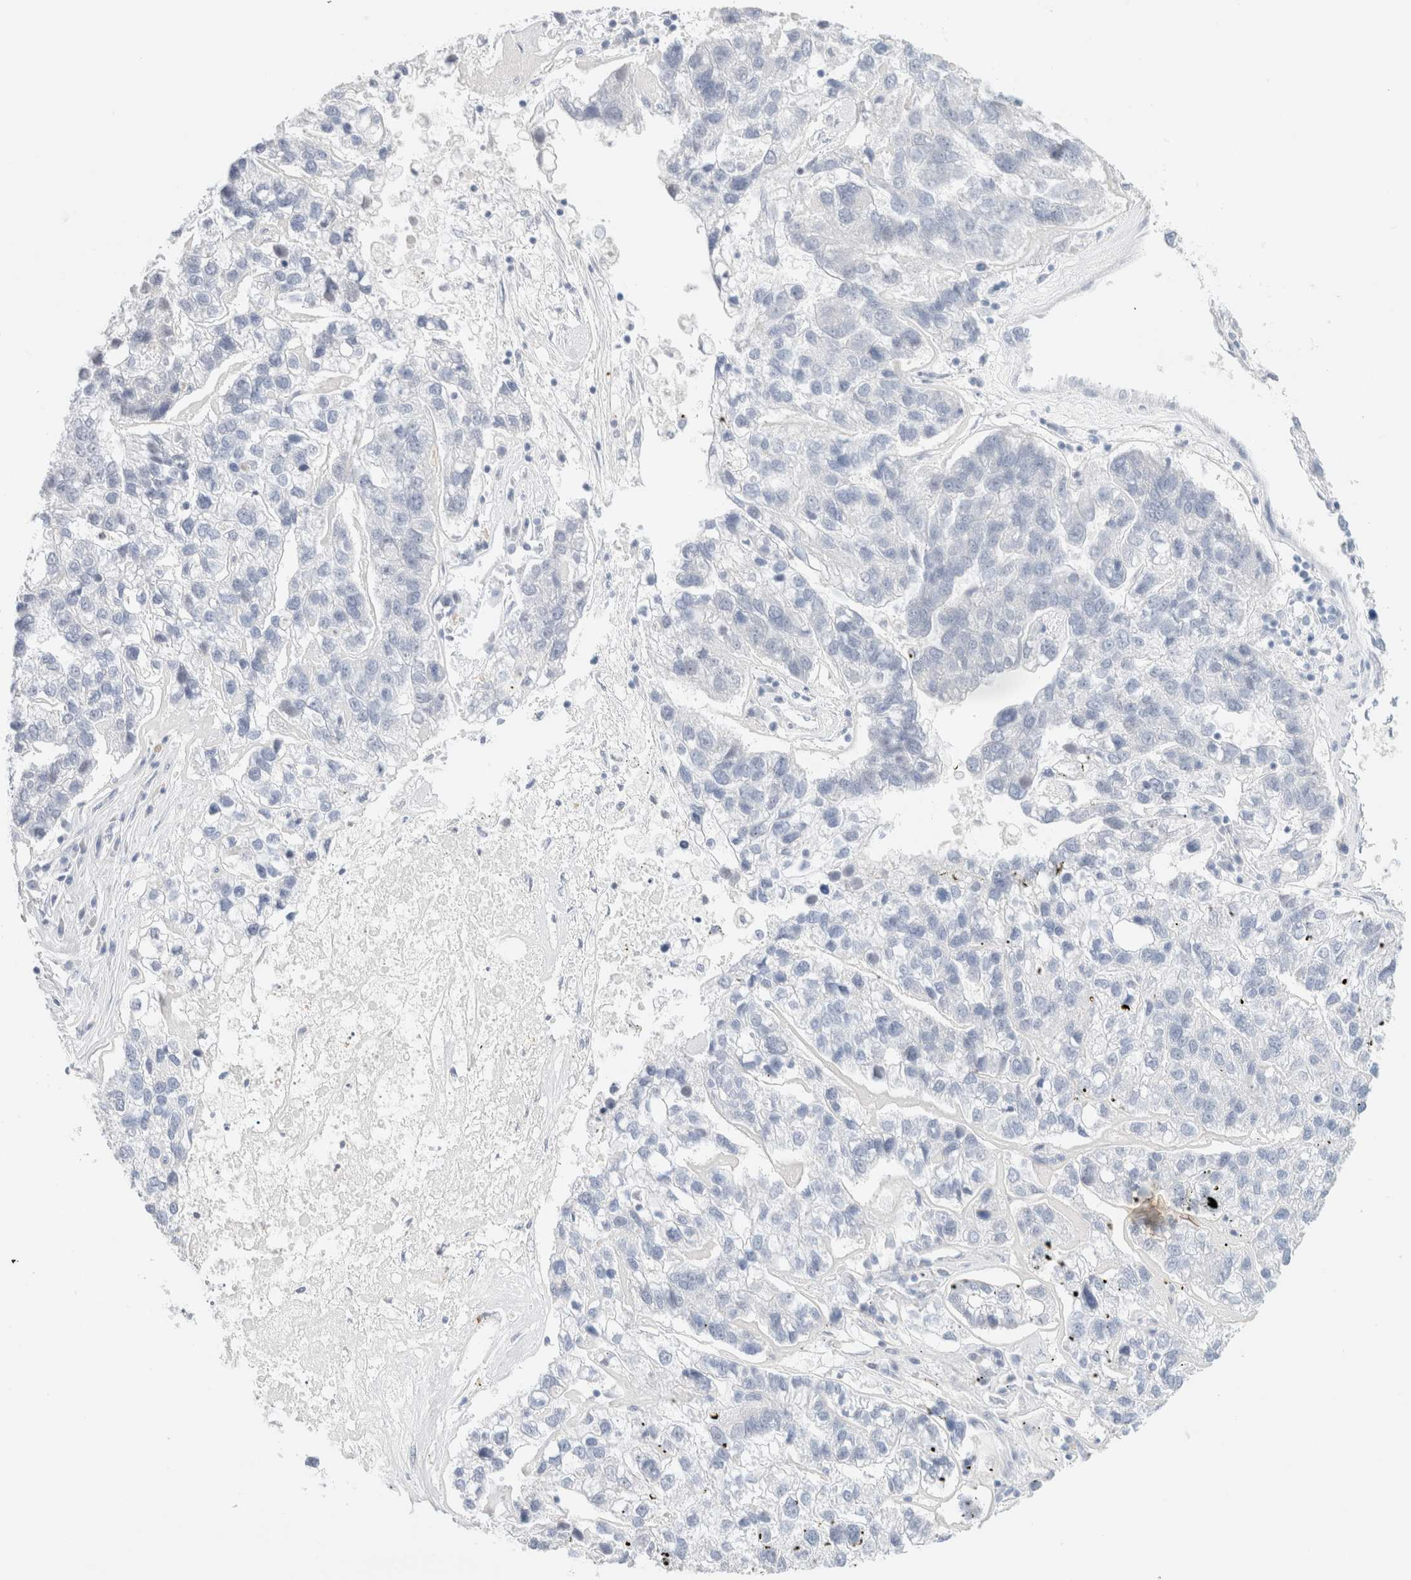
{"staining": {"intensity": "negative", "quantity": "none", "location": "none"}, "tissue": "pancreatic cancer", "cell_type": "Tumor cells", "image_type": "cancer", "snomed": [{"axis": "morphology", "description": "Adenocarcinoma, NOS"}, {"axis": "topography", "description": "Pancreas"}], "caption": "The micrograph demonstrates no staining of tumor cells in pancreatic cancer (adenocarcinoma). (IHC, brightfield microscopy, high magnification).", "gene": "ARG1", "patient": {"sex": "female", "age": 61}}